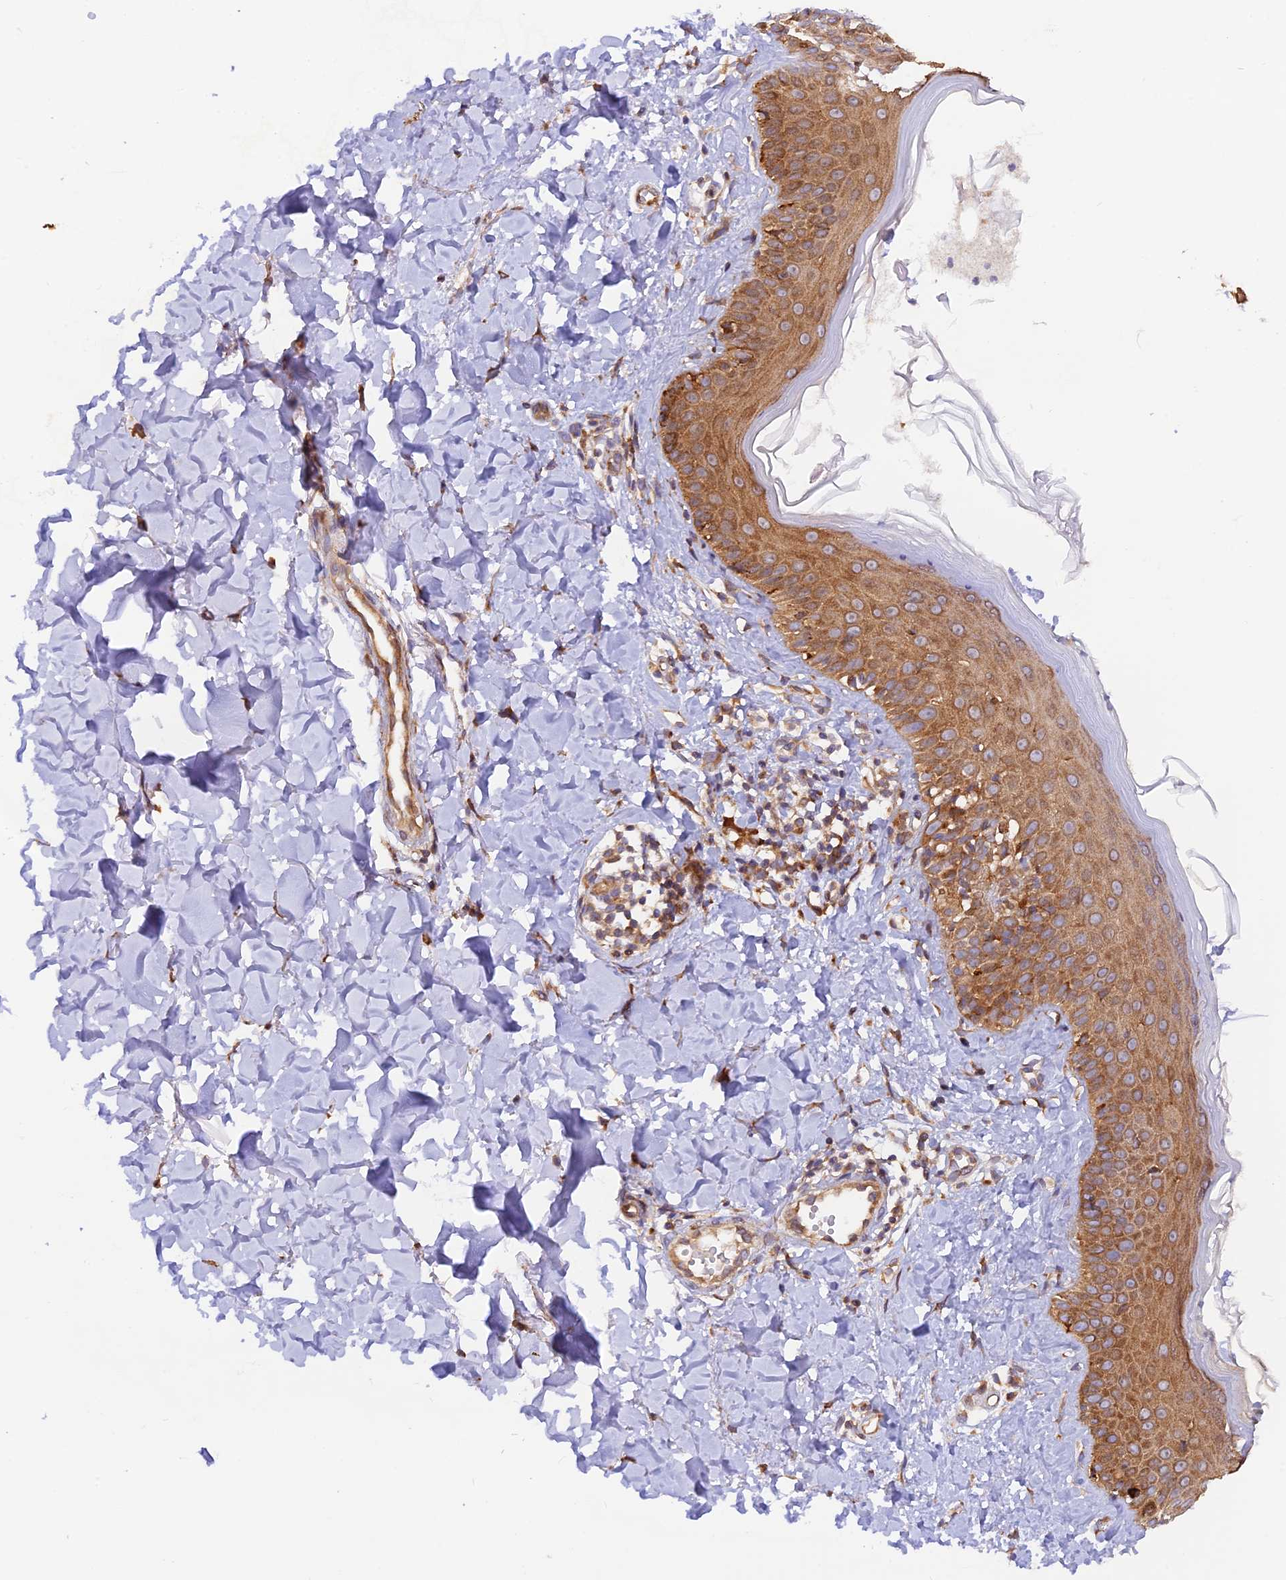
{"staining": {"intensity": "moderate", "quantity": ">75%", "location": "cytoplasmic/membranous"}, "tissue": "skin", "cell_type": "Fibroblasts", "image_type": "normal", "snomed": [{"axis": "morphology", "description": "Normal tissue, NOS"}, {"axis": "topography", "description": "Skin"}], "caption": "Moderate cytoplasmic/membranous protein staining is identified in approximately >75% of fibroblasts in skin.", "gene": "RPL5", "patient": {"sex": "male", "age": 52}}